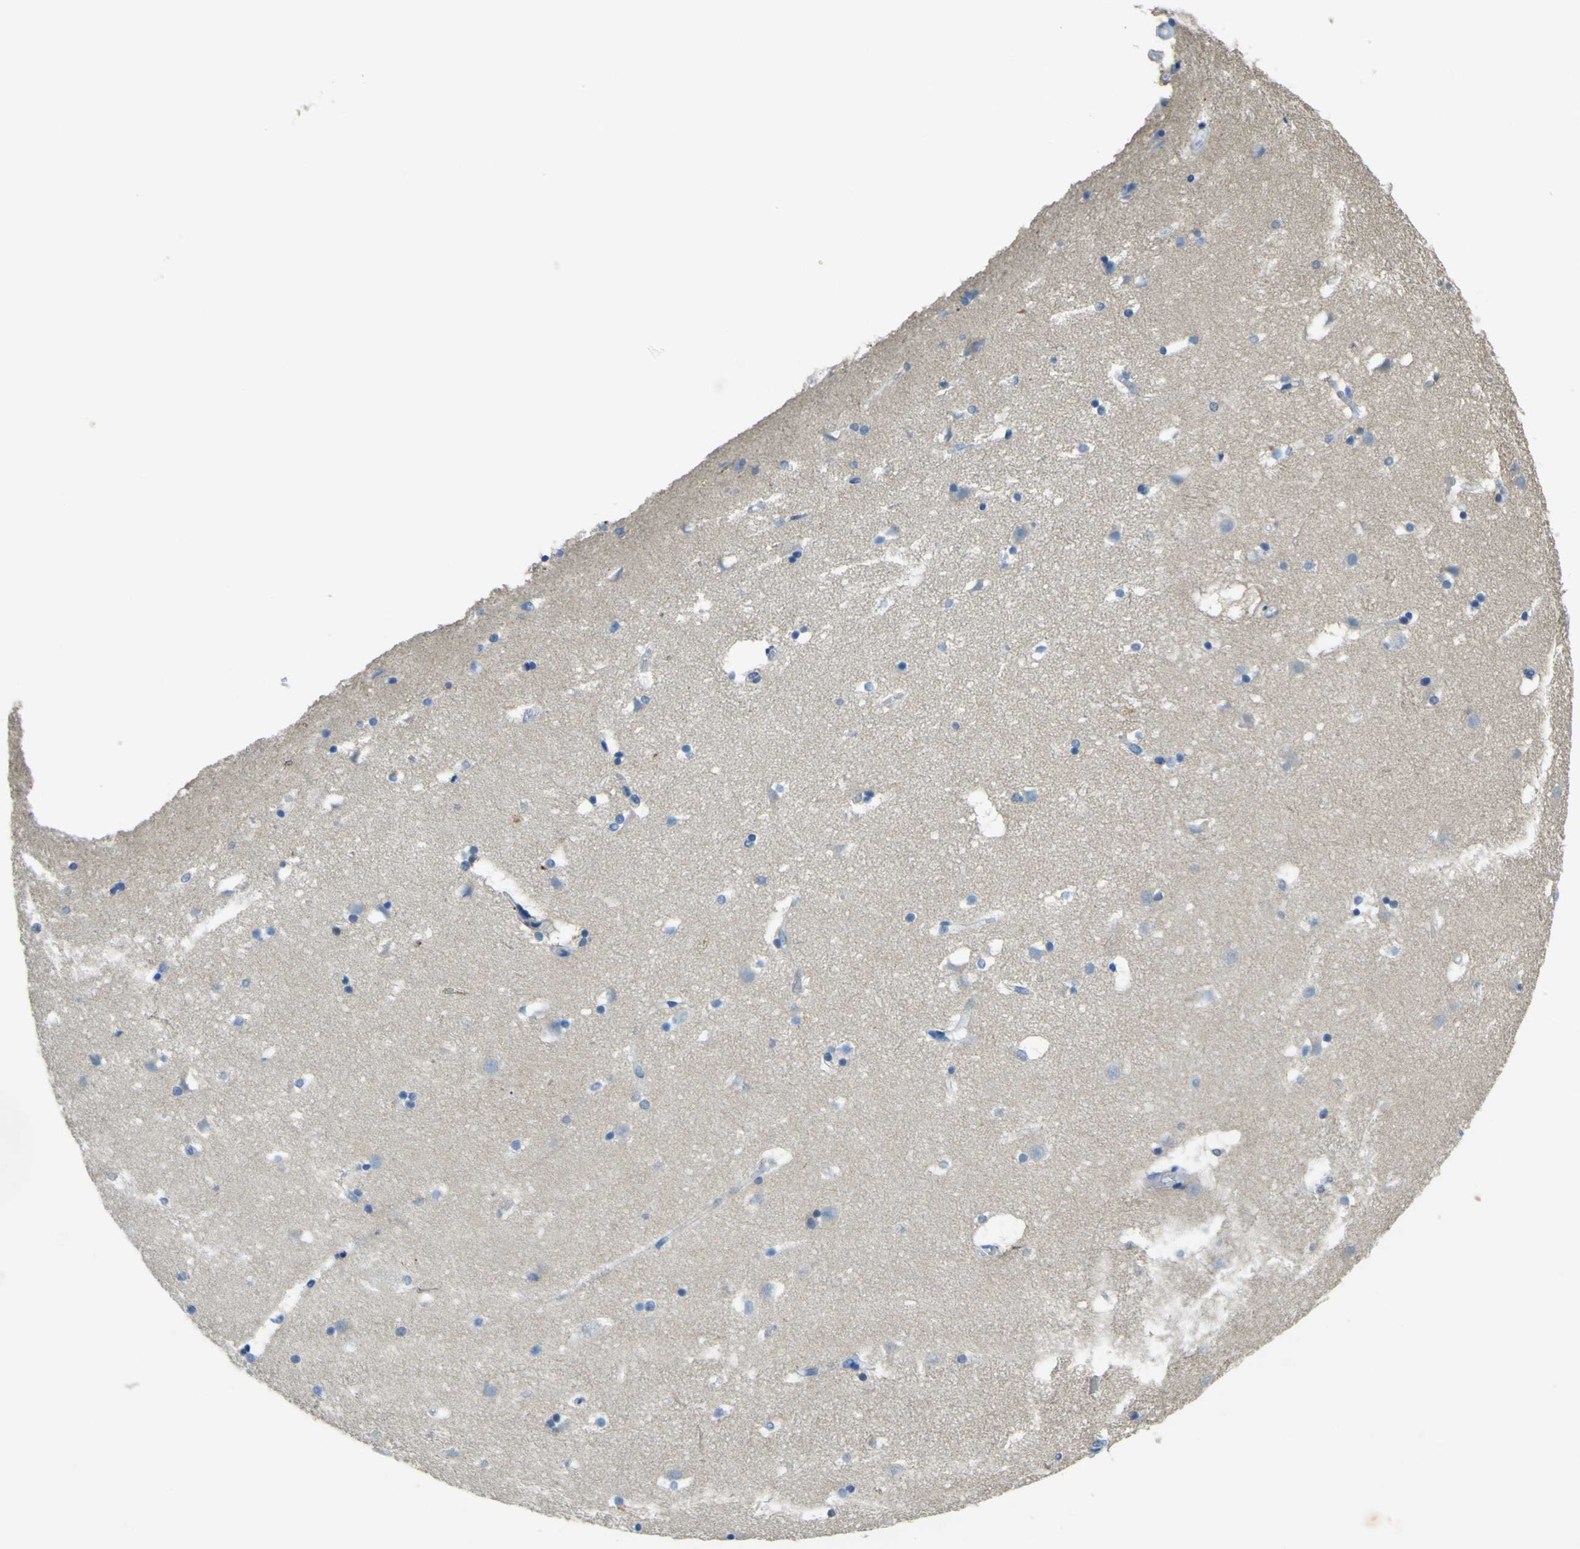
{"staining": {"intensity": "negative", "quantity": "none", "location": "none"}, "tissue": "caudate", "cell_type": "Glial cells", "image_type": "normal", "snomed": [{"axis": "morphology", "description": "Normal tissue, NOS"}, {"axis": "topography", "description": "Lateral ventricle wall"}], "caption": "Image shows no protein staining in glial cells of benign caudate.", "gene": "OGN", "patient": {"sex": "male", "age": 45}}